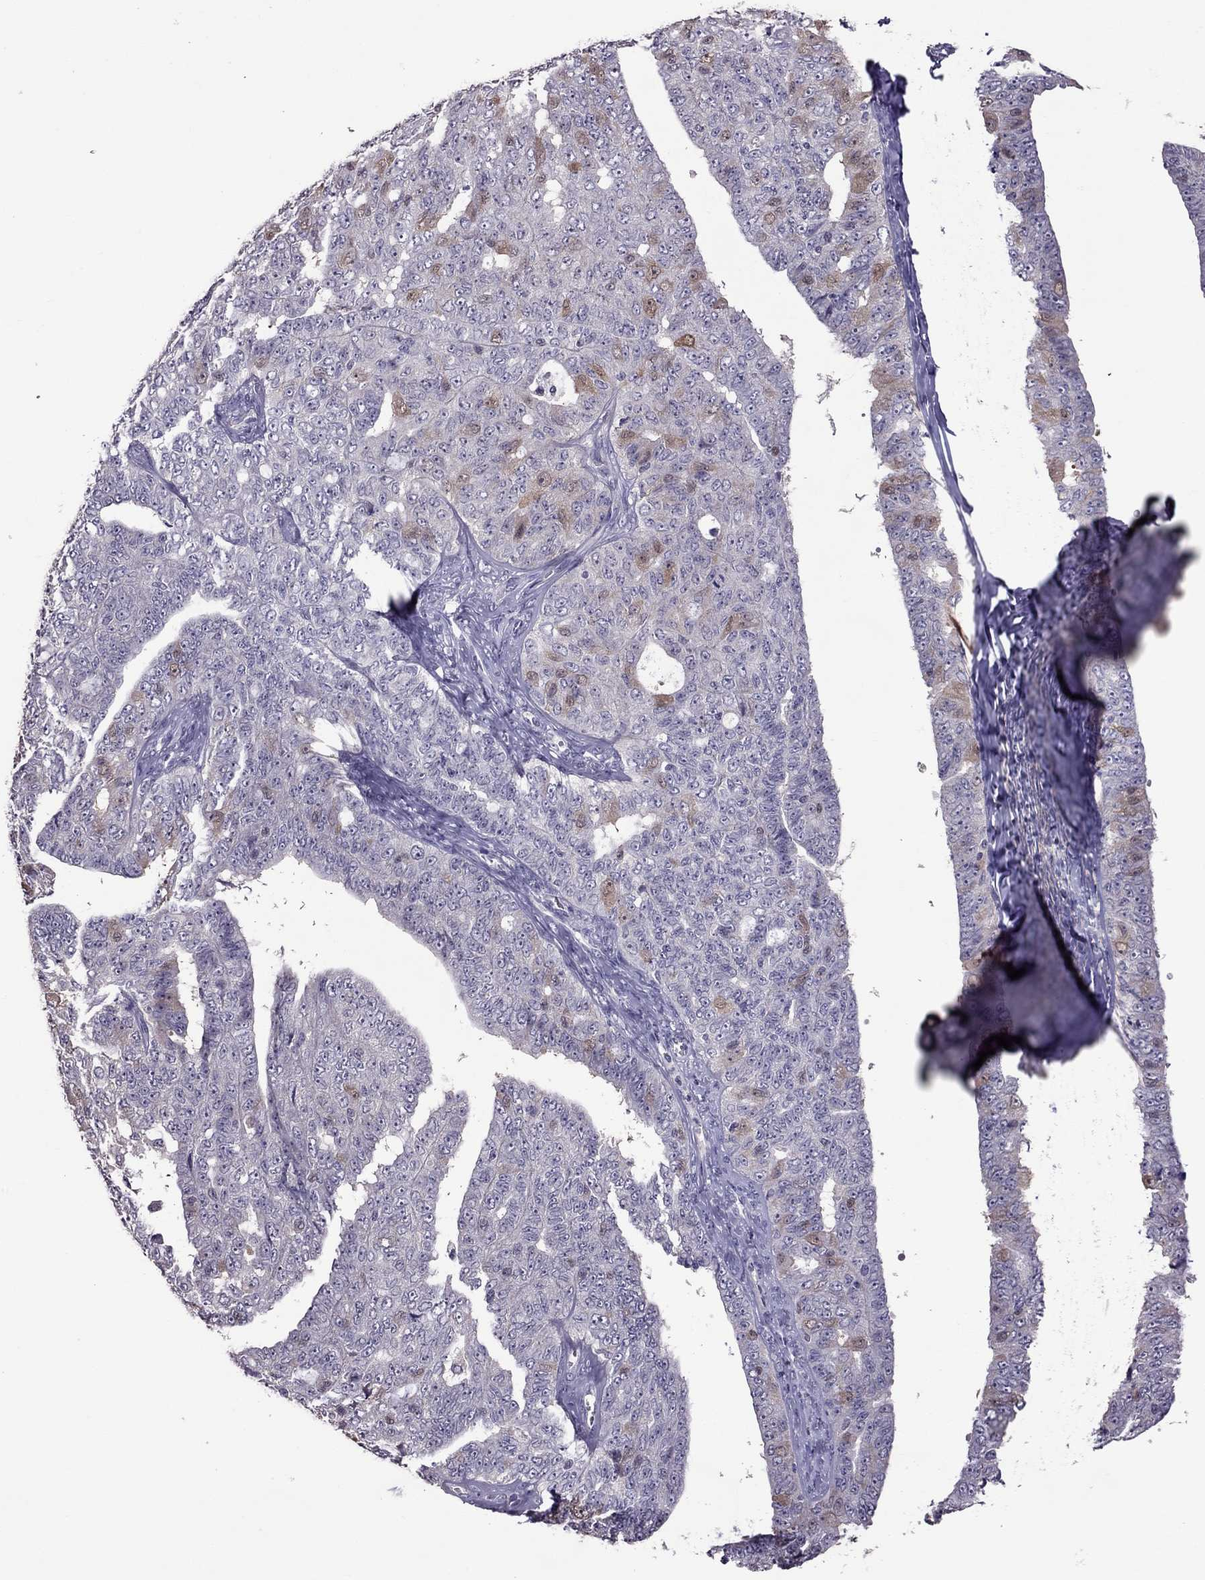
{"staining": {"intensity": "moderate", "quantity": "<25%", "location": "cytoplasmic/membranous,nuclear"}, "tissue": "ovarian cancer", "cell_type": "Tumor cells", "image_type": "cancer", "snomed": [{"axis": "morphology", "description": "Cystadenocarcinoma, serous, NOS"}, {"axis": "topography", "description": "Ovary"}], "caption": "Human ovarian cancer stained for a protein (brown) displays moderate cytoplasmic/membranous and nuclear positive expression in approximately <25% of tumor cells.", "gene": "LRRC46", "patient": {"sex": "female", "age": 71}}